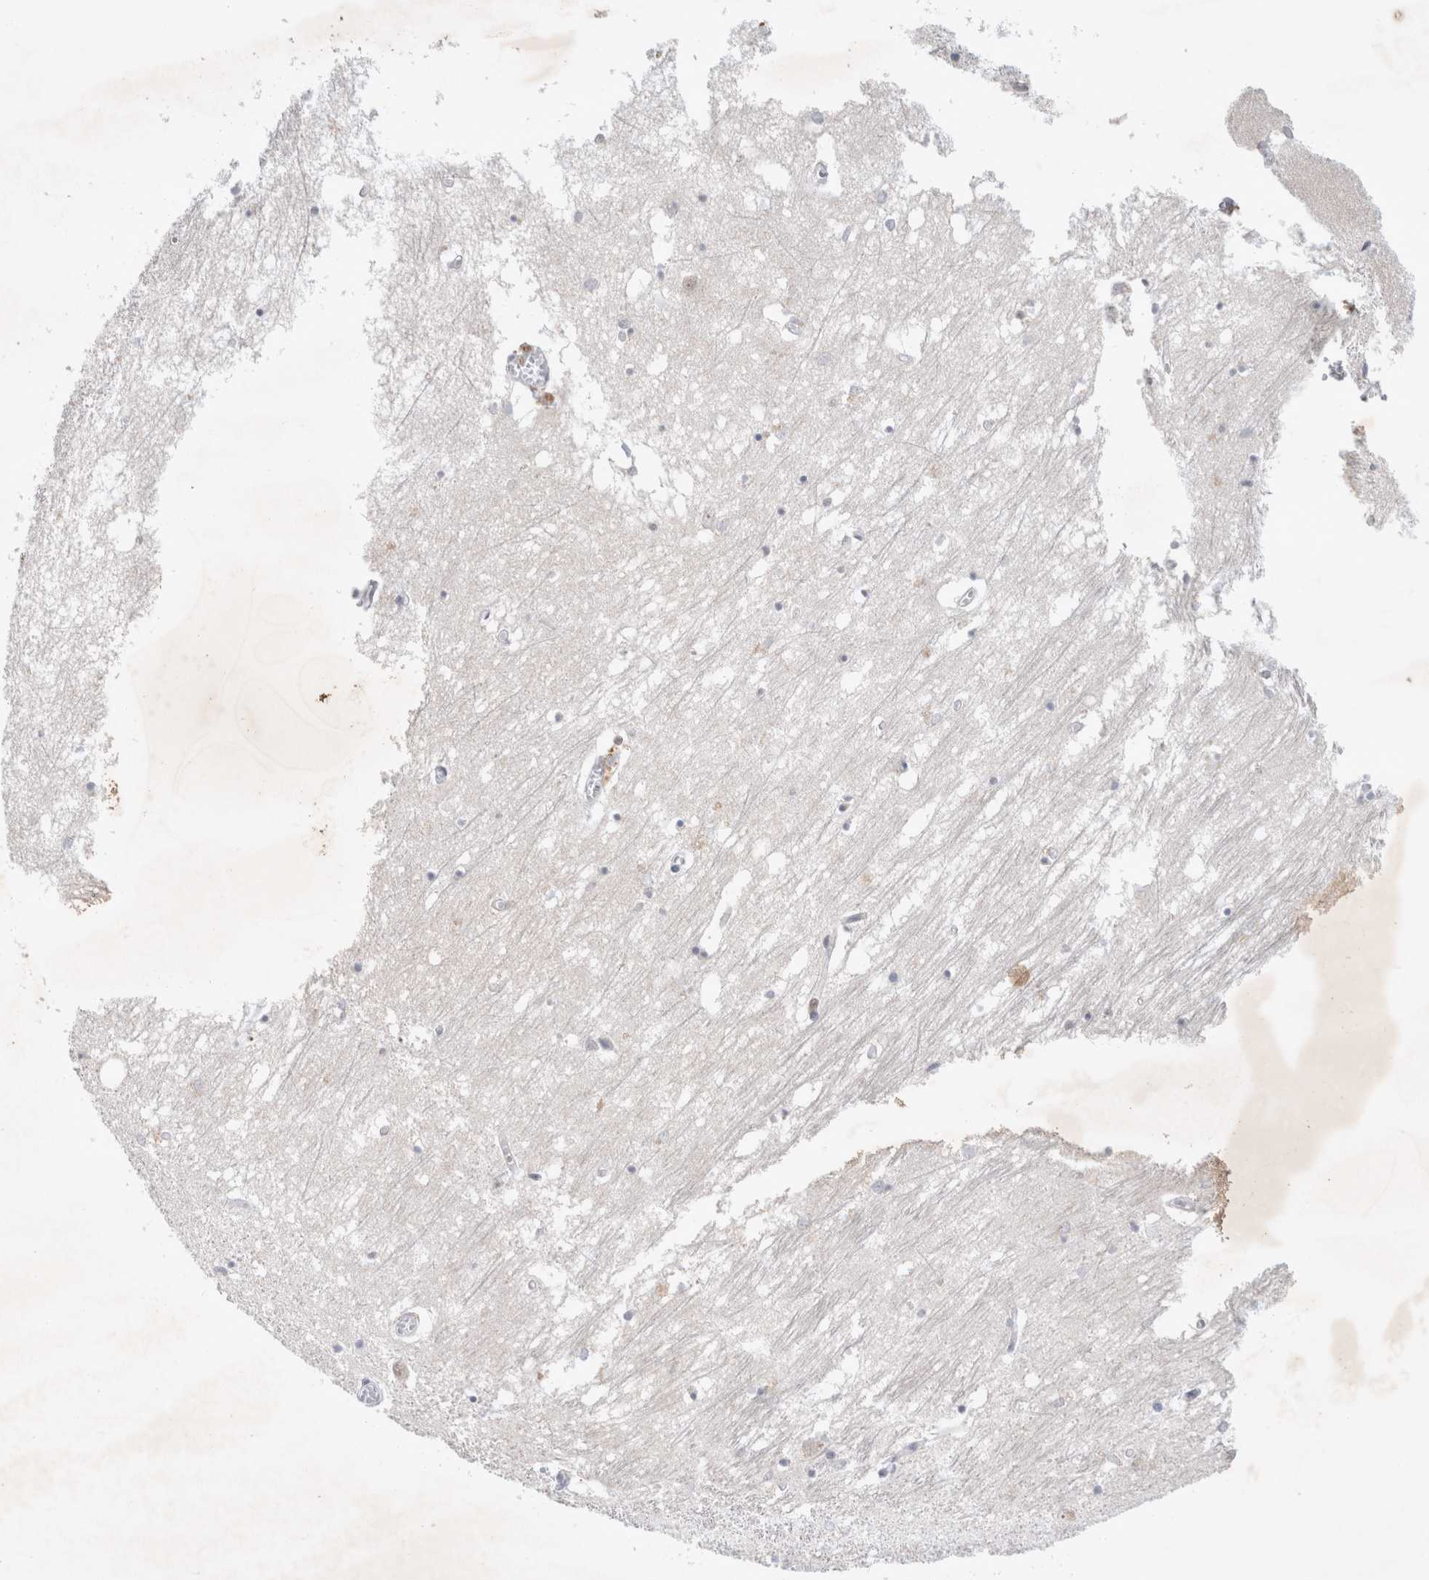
{"staining": {"intensity": "negative", "quantity": "none", "location": "none"}, "tissue": "hippocampus", "cell_type": "Glial cells", "image_type": "normal", "snomed": [{"axis": "morphology", "description": "Normal tissue, NOS"}, {"axis": "topography", "description": "Hippocampus"}], "caption": "IHC micrograph of normal hippocampus: hippocampus stained with DAB (3,3'-diaminobenzidine) reveals no significant protein staining in glial cells. (IHC, brightfield microscopy, high magnification).", "gene": "FBXO42", "patient": {"sex": "male", "age": 70}}